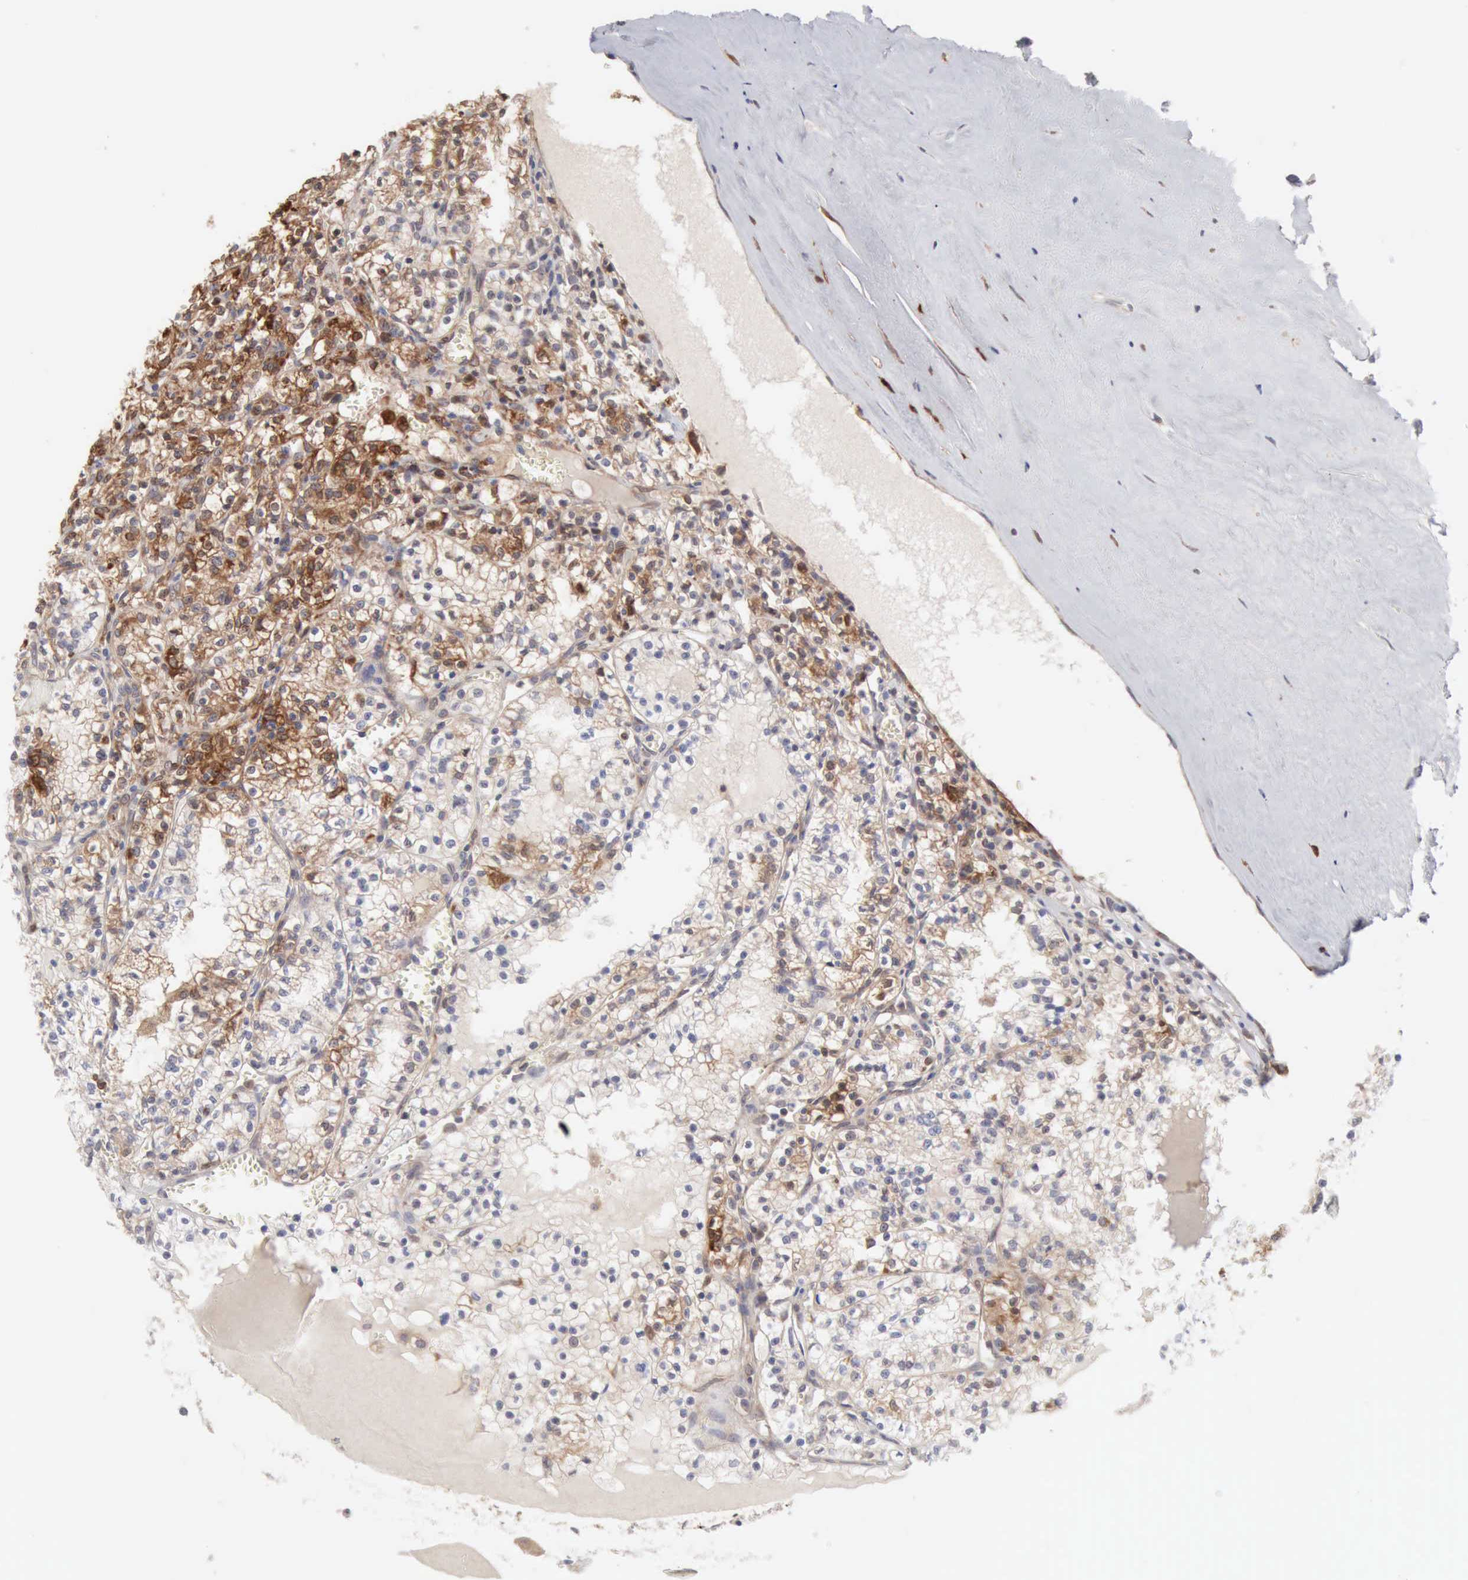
{"staining": {"intensity": "moderate", "quantity": ">75%", "location": "cytoplasmic/membranous"}, "tissue": "renal cancer", "cell_type": "Tumor cells", "image_type": "cancer", "snomed": [{"axis": "morphology", "description": "Adenocarcinoma, NOS"}, {"axis": "topography", "description": "Kidney"}], "caption": "The immunohistochemical stain highlights moderate cytoplasmic/membranous staining in tumor cells of renal cancer tissue.", "gene": "APOL2", "patient": {"sex": "male", "age": 61}}